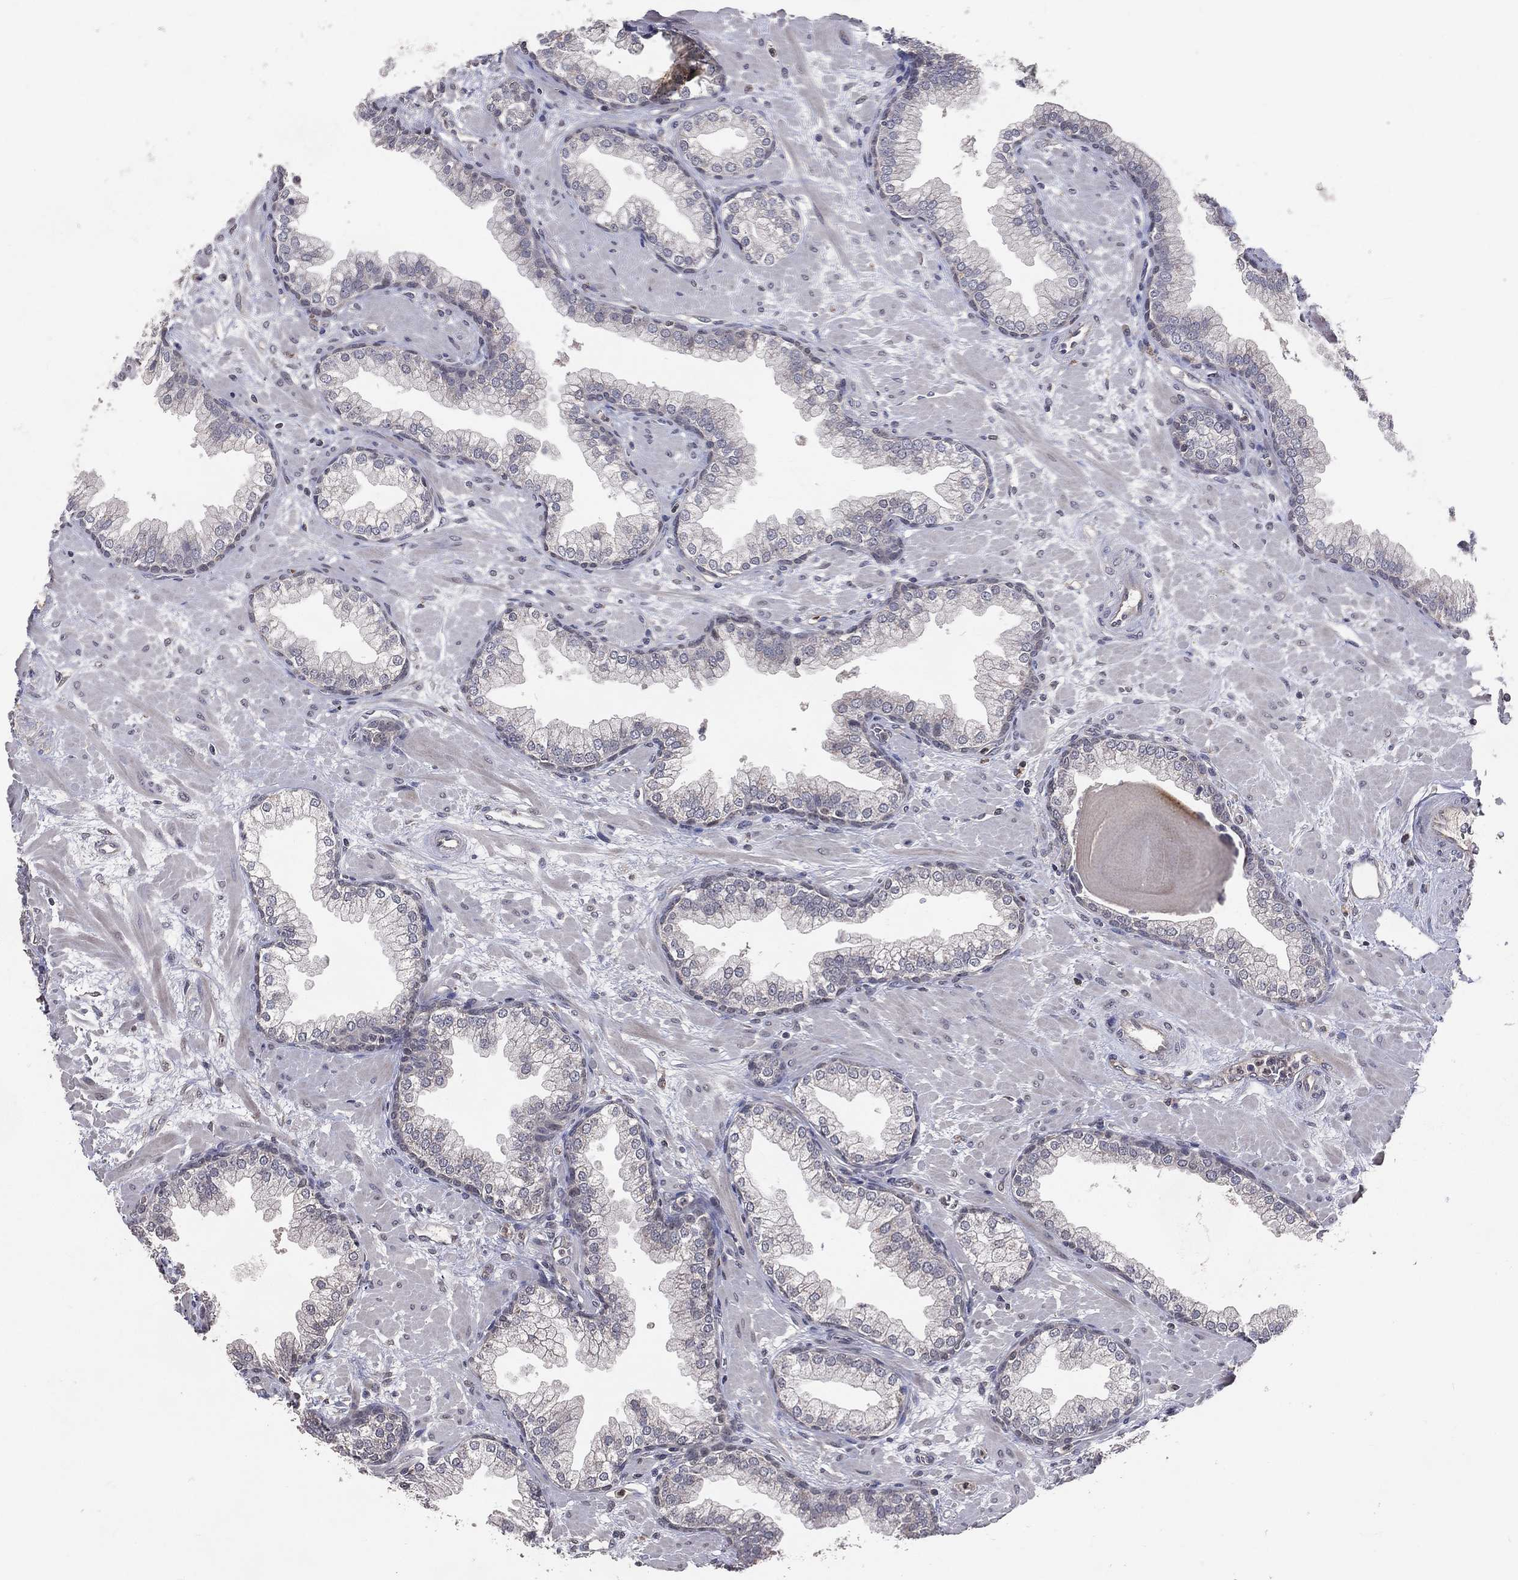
{"staining": {"intensity": "negative", "quantity": "none", "location": "none"}, "tissue": "prostate", "cell_type": "Glandular cells", "image_type": "normal", "snomed": [{"axis": "morphology", "description": "Normal tissue, NOS"}, {"axis": "topography", "description": "Prostate"}], "caption": "A high-resolution photomicrograph shows IHC staining of unremarkable prostate, which demonstrates no significant staining in glandular cells. Nuclei are stained in blue.", "gene": "DNAH7", "patient": {"sex": "male", "age": 63}}